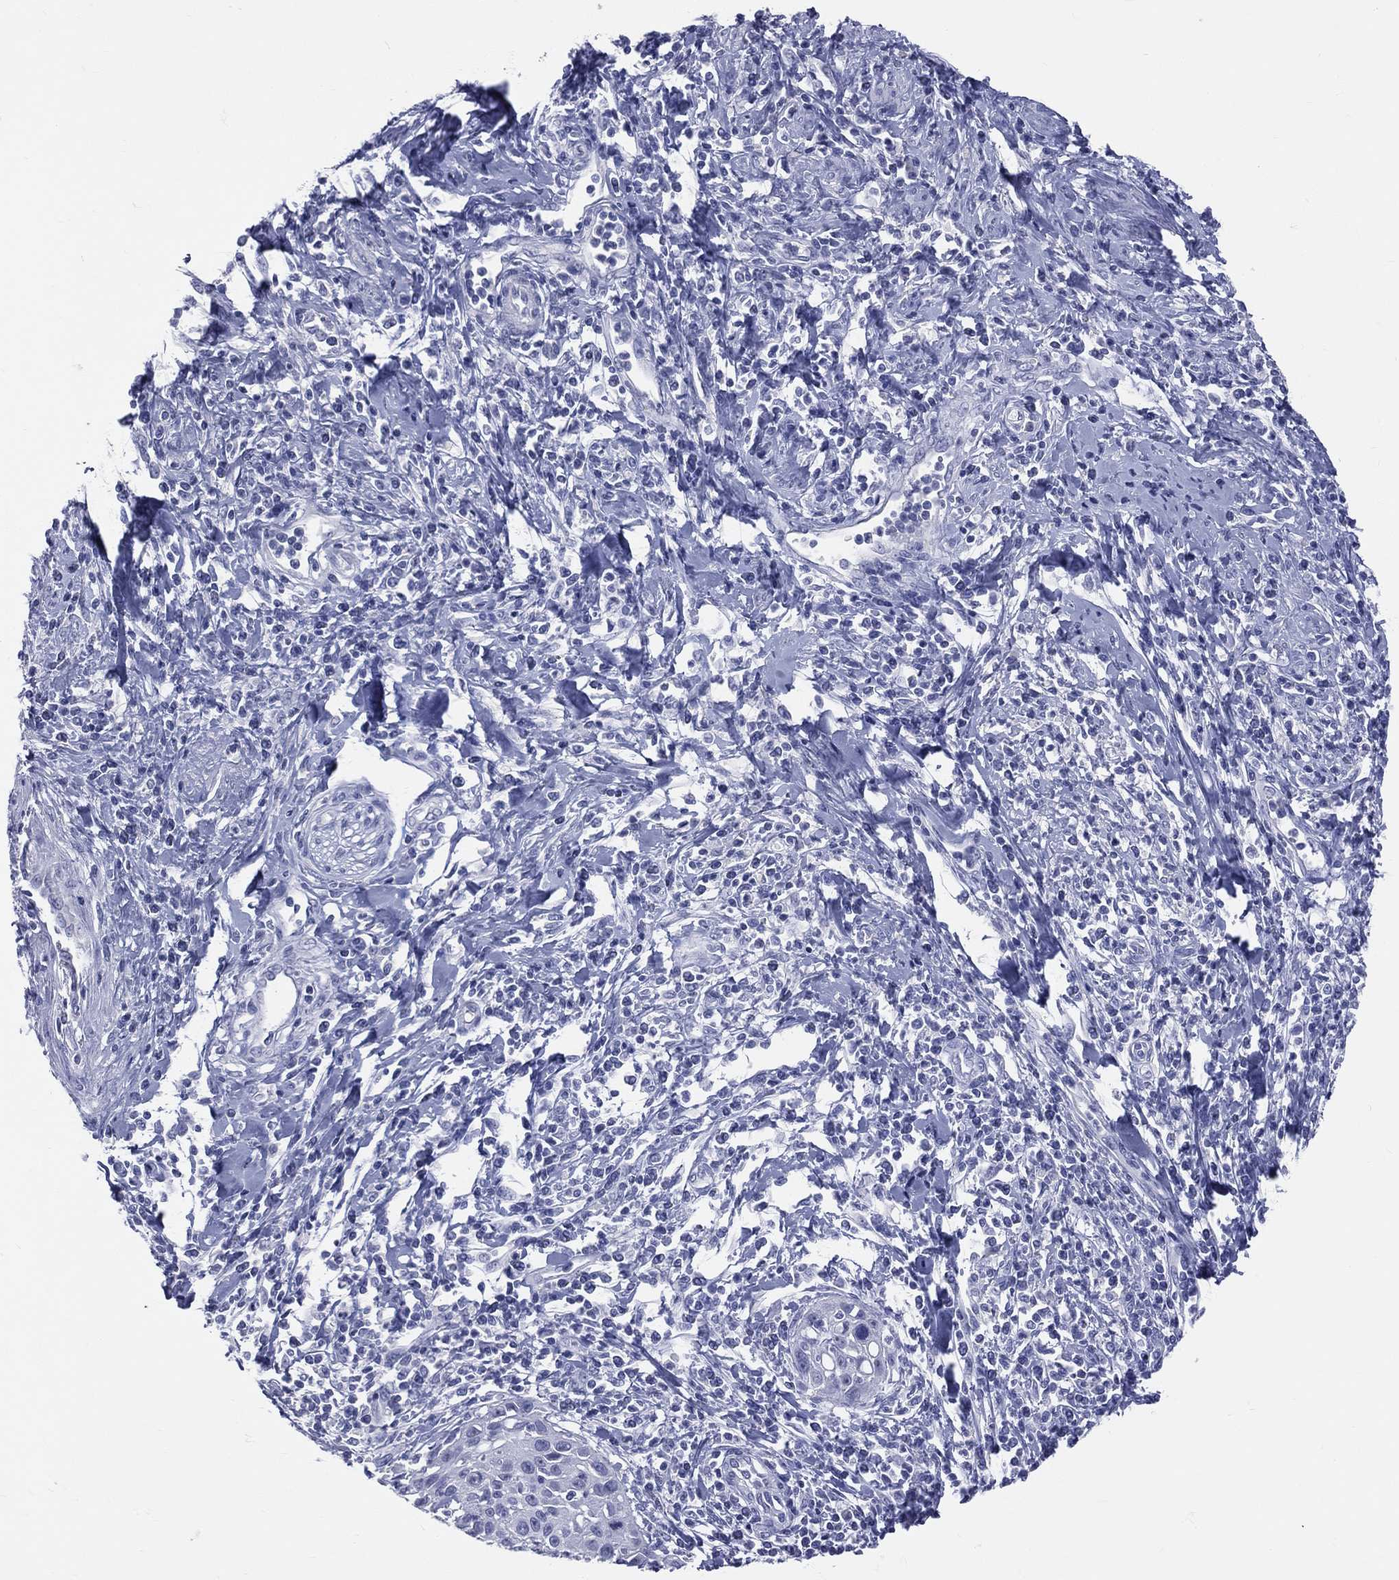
{"staining": {"intensity": "negative", "quantity": "none", "location": "none"}, "tissue": "cervical cancer", "cell_type": "Tumor cells", "image_type": "cancer", "snomed": [{"axis": "morphology", "description": "Squamous cell carcinoma, NOS"}, {"axis": "topography", "description": "Cervix"}], "caption": "Cervical cancer (squamous cell carcinoma) stained for a protein using immunohistochemistry exhibits no expression tumor cells.", "gene": "CYLC1", "patient": {"sex": "female", "age": 26}}